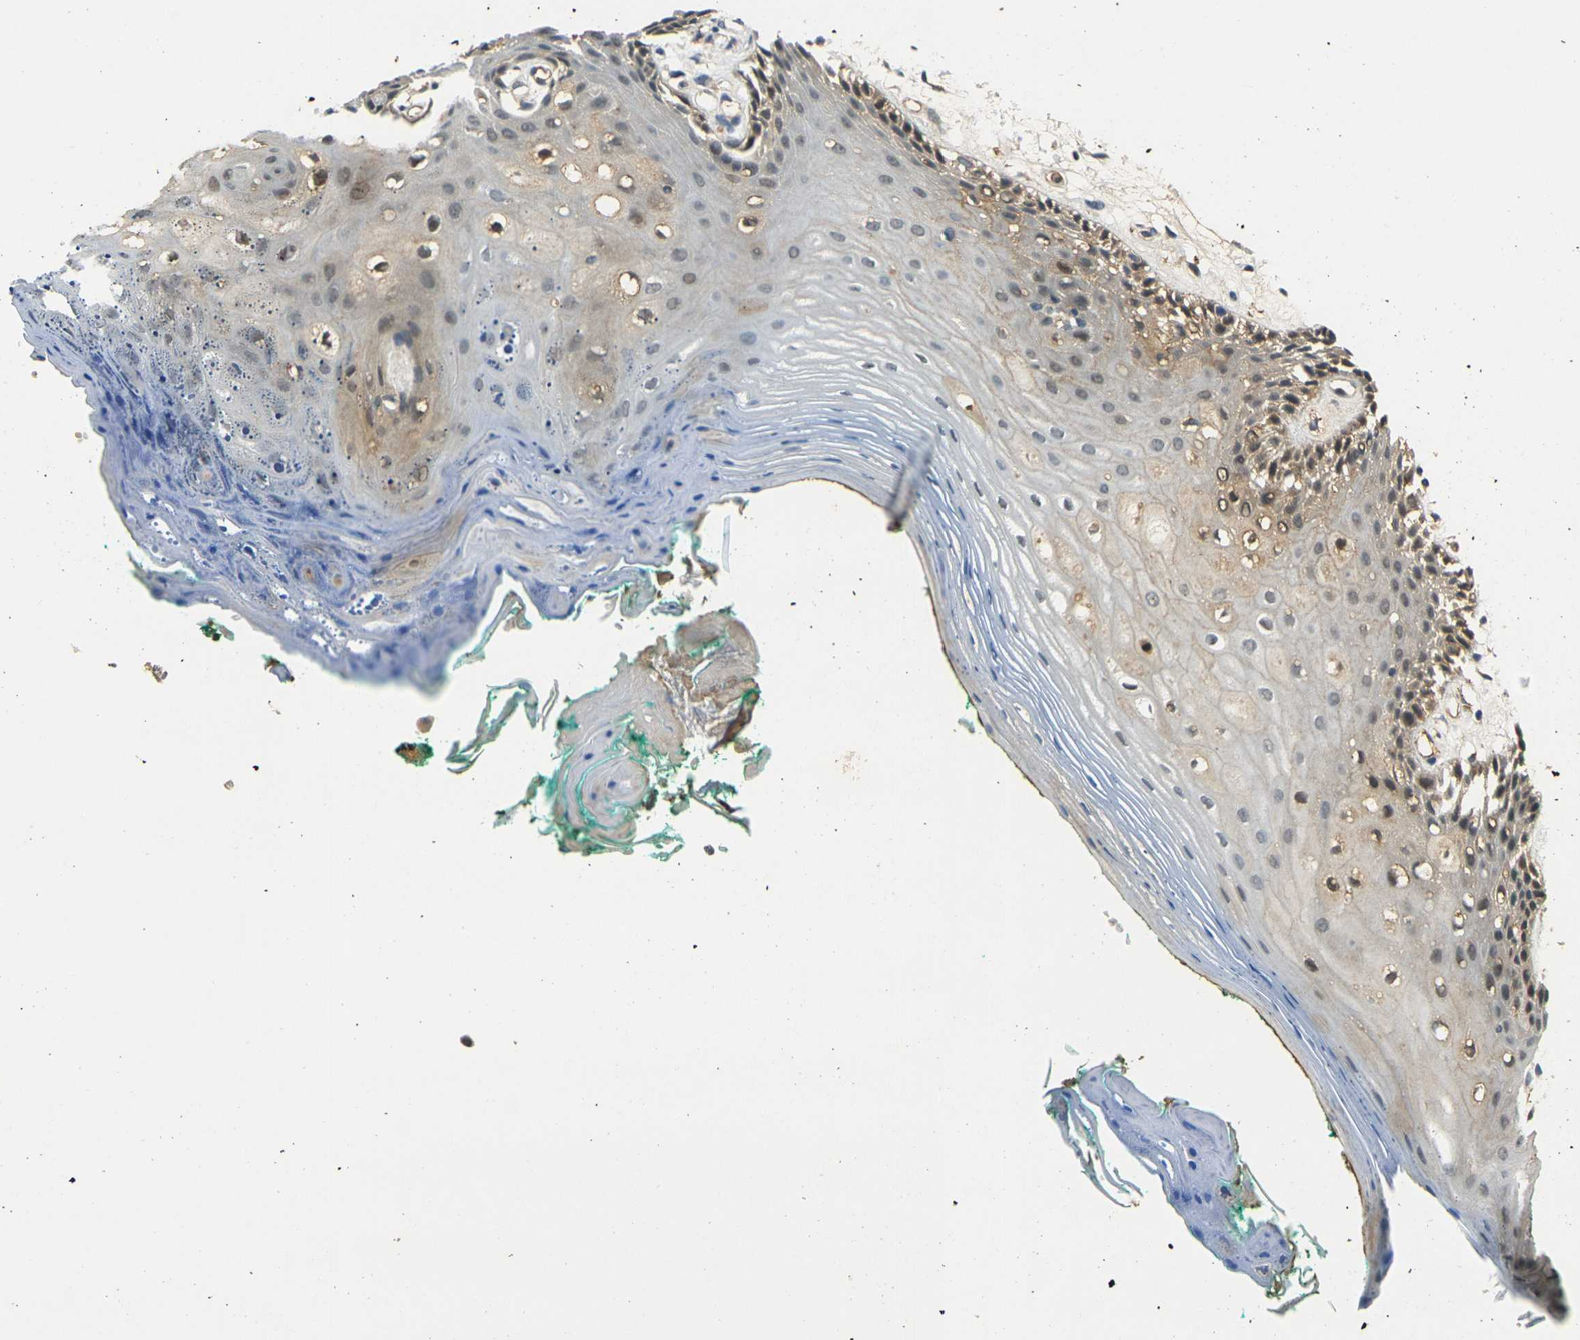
{"staining": {"intensity": "weak", "quantity": "25%-75%", "location": "cytoplasmic/membranous"}, "tissue": "oral mucosa", "cell_type": "Squamous epithelial cells", "image_type": "normal", "snomed": [{"axis": "morphology", "description": "Normal tissue, NOS"}, {"axis": "topography", "description": "Skeletal muscle"}, {"axis": "topography", "description": "Oral tissue"}, {"axis": "topography", "description": "Peripheral nerve tissue"}], "caption": "A low amount of weak cytoplasmic/membranous expression is identified in approximately 25%-75% of squamous epithelial cells in normal oral mucosa. Nuclei are stained in blue.", "gene": "PIGL", "patient": {"sex": "female", "age": 84}}